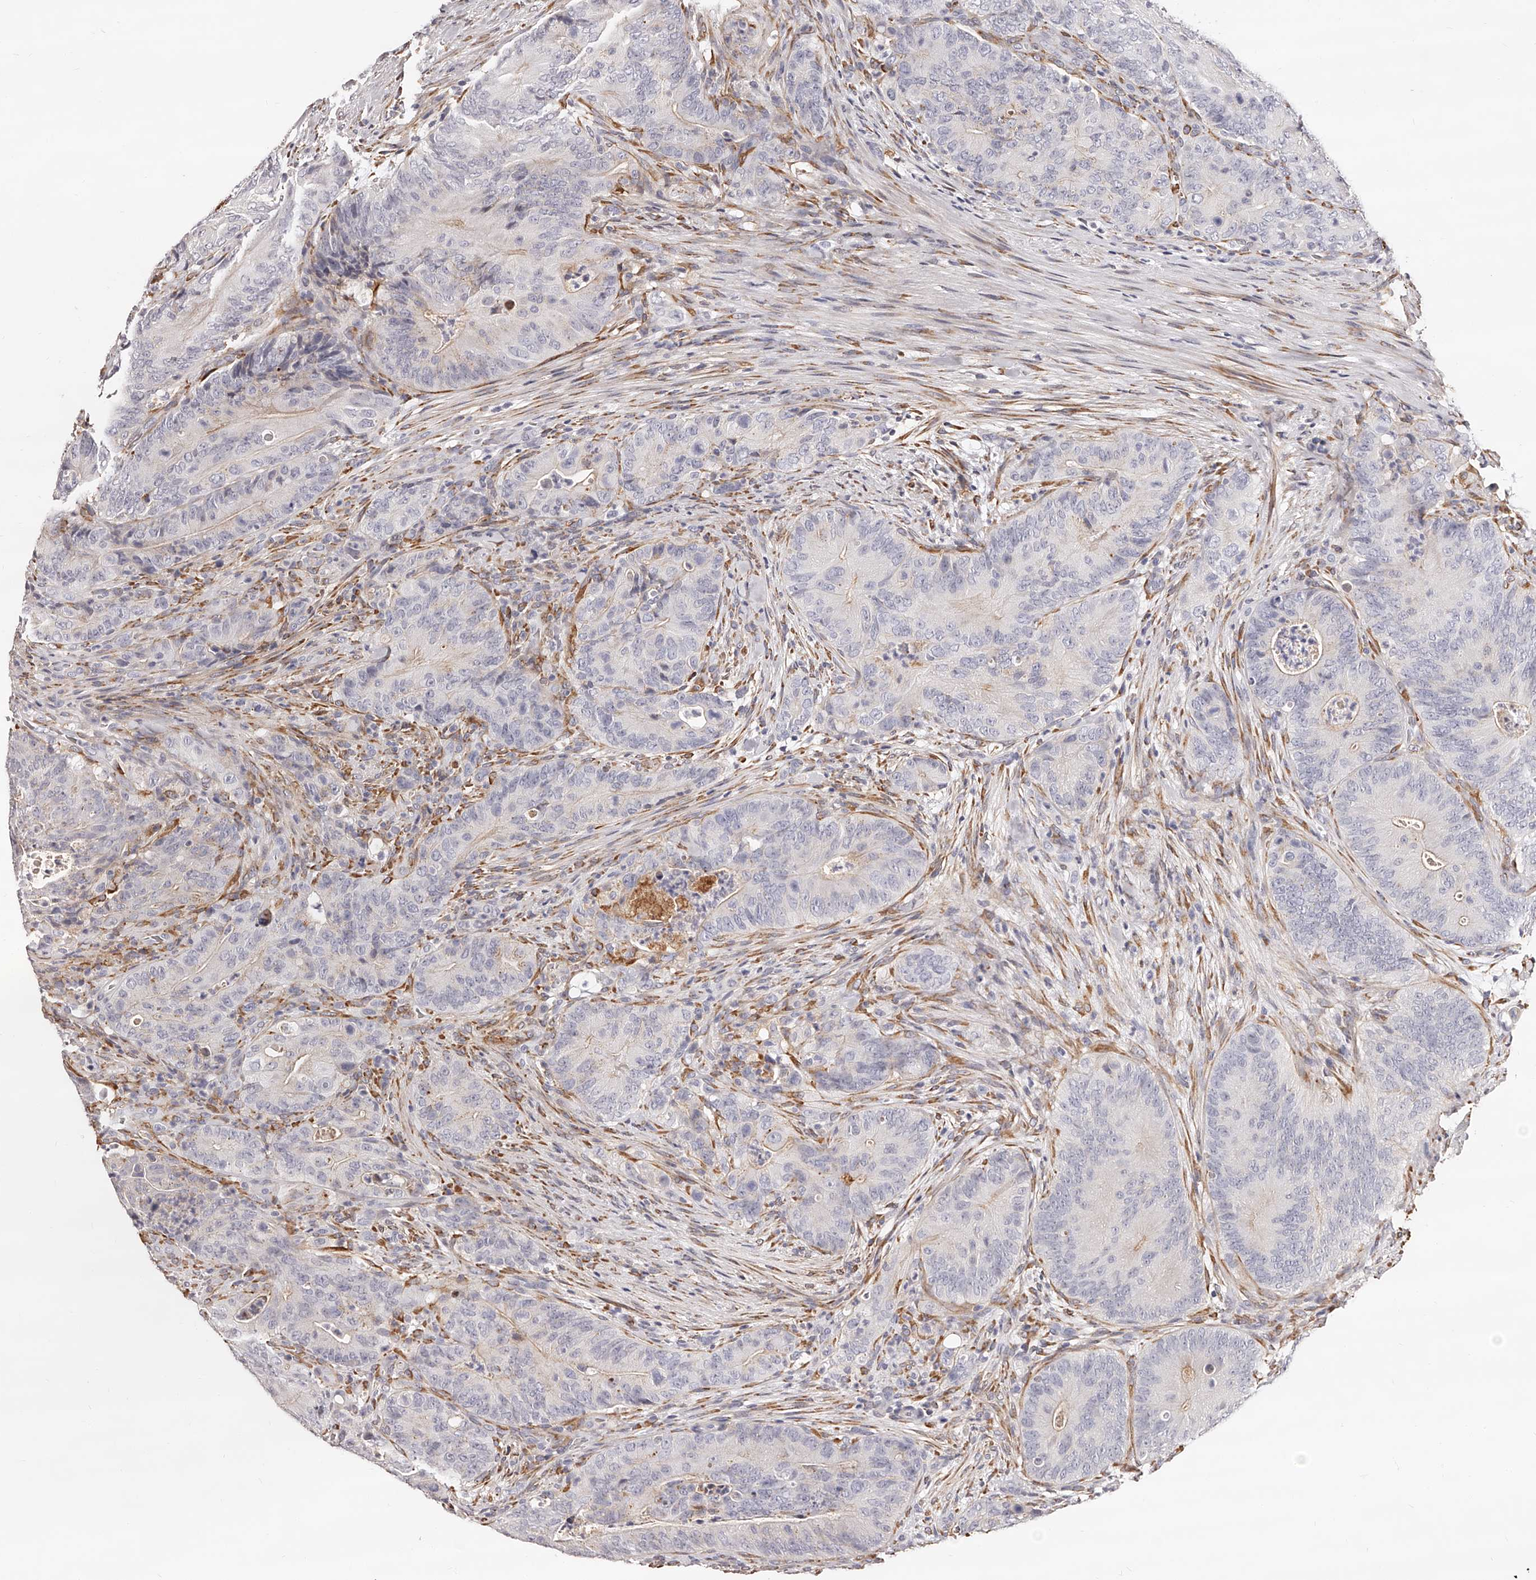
{"staining": {"intensity": "negative", "quantity": "none", "location": "none"}, "tissue": "colorectal cancer", "cell_type": "Tumor cells", "image_type": "cancer", "snomed": [{"axis": "morphology", "description": "Normal tissue, NOS"}, {"axis": "topography", "description": "Colon"}], "caption": "IHC image of human colorectal cancer stained for a protein (brown), which shows no expression in tumor cells.", "gene": "CD82", "patient": {"sex": "female", "age": 82}}